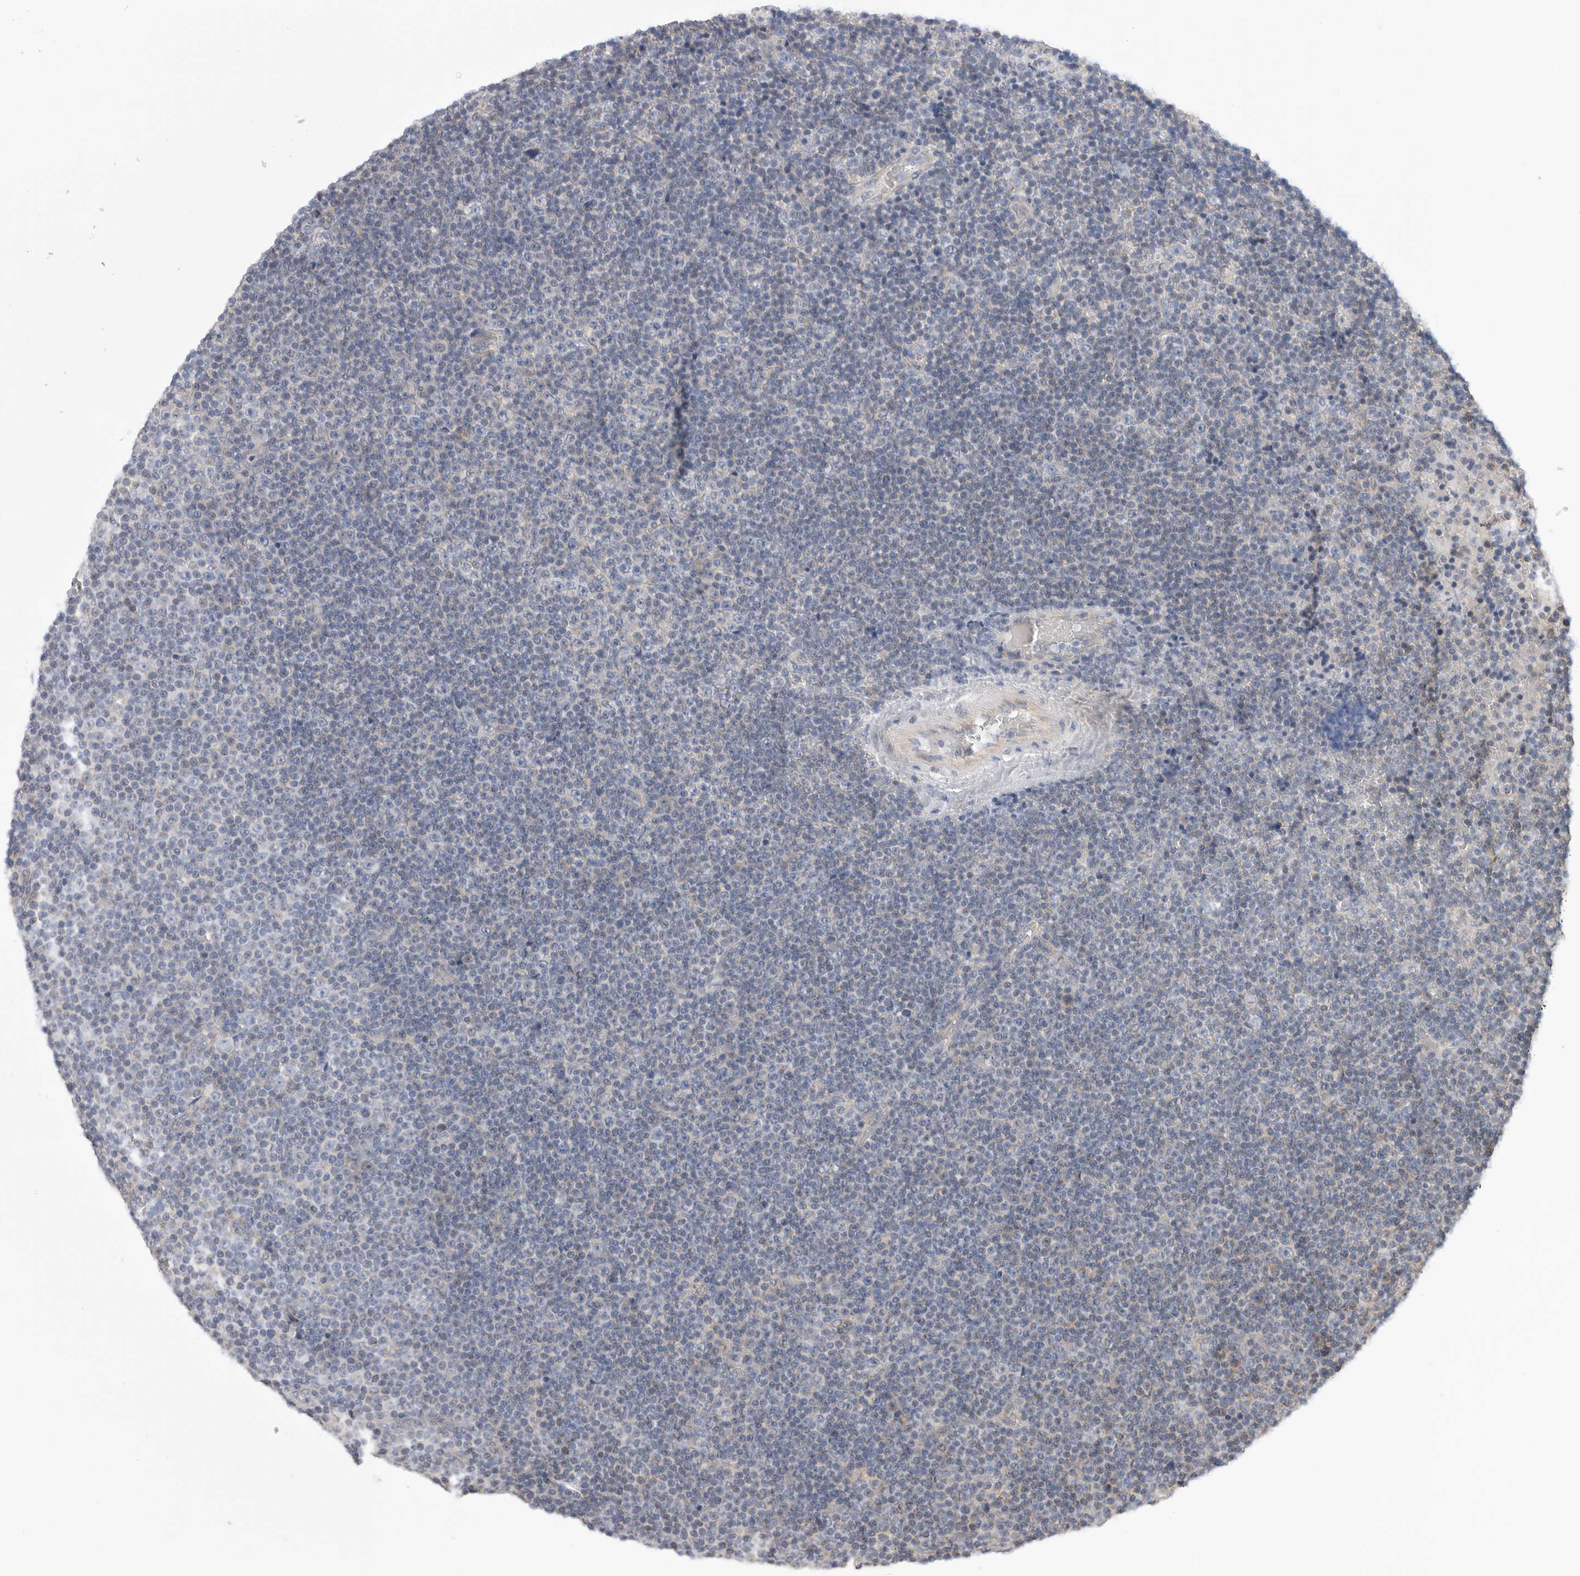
{"staining": {"intensity": "negative", "quantity": "none", "location": "none"}, "tissue": "lymphoma", "cell_type": "Tumor cells", "image_type": "cancer", "snomed": [{"axis": "morphology", "description": "Malignant lymphoma, non-Hodgkin's type, Low grade"}, {"axis": "topography", "description": "Lymph node"}], "caption": "Tumor cells show no significant protein staining in malignant lymphoma, non-Hodgkin's type (low-grade).", "gene": "MTFR1L", "patient": {"sex": "female", "age": 67}}